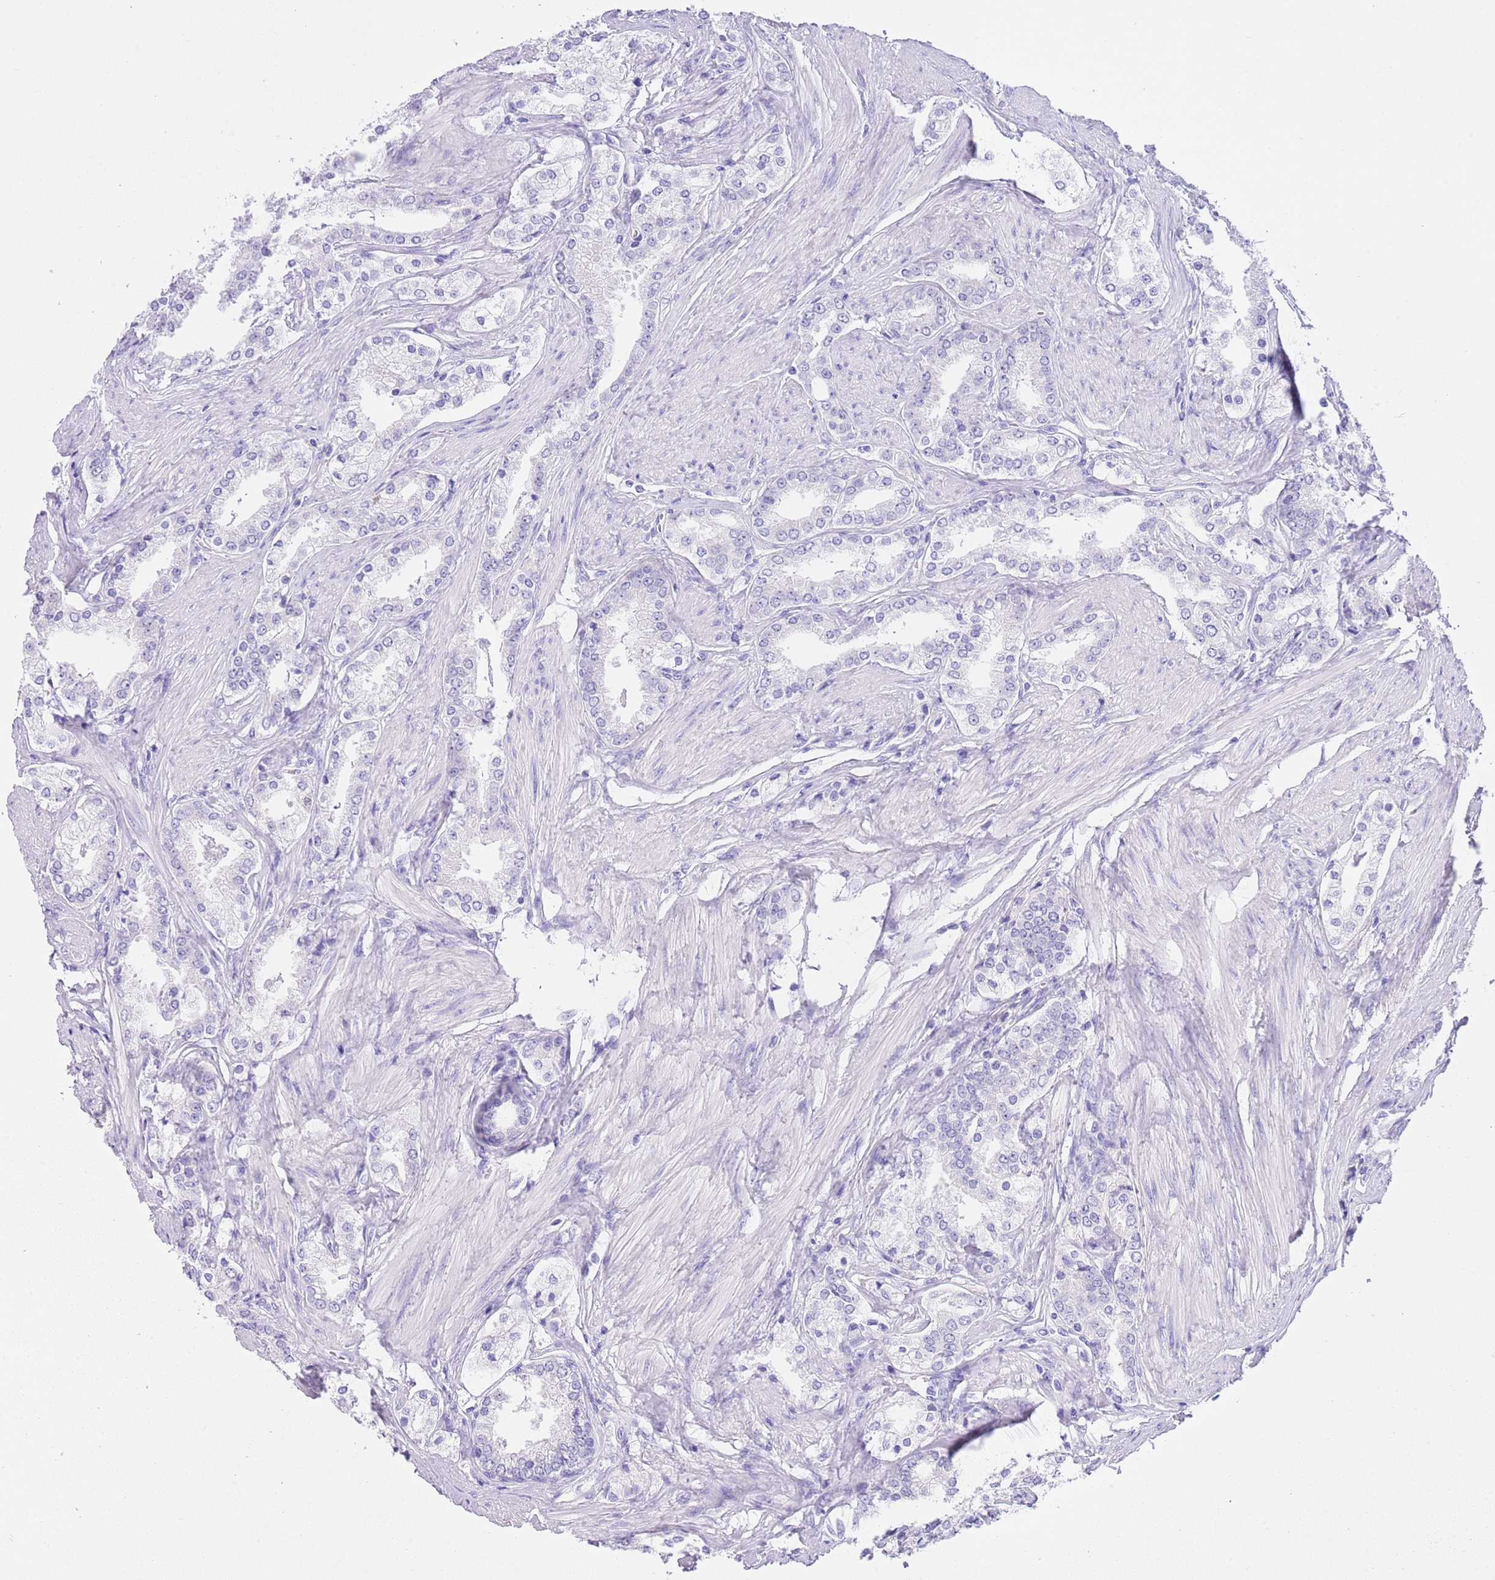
{"staining": {"intensity": "negative", "quantity": "none", "location": "none"}, "tissue": "prostate cancer", "cell_type": "Tumor cells", "image_type": "cancer", "snomed": [{"axis": "morphology", "description": "Adenocarcinoma, High grade"}, {"axis": "topography", "description": "Prostate"}], "caption": "An immunohistochemistry histopathology image of prostate cancer (adenocarcinoma (high-grade)) is shown. There is no staining in tumor cells of prostate cancer (adenocarcinoma (high-grade)).", "gene": "TMEM185B", "patient": {"sex": "male", "age": 71}}